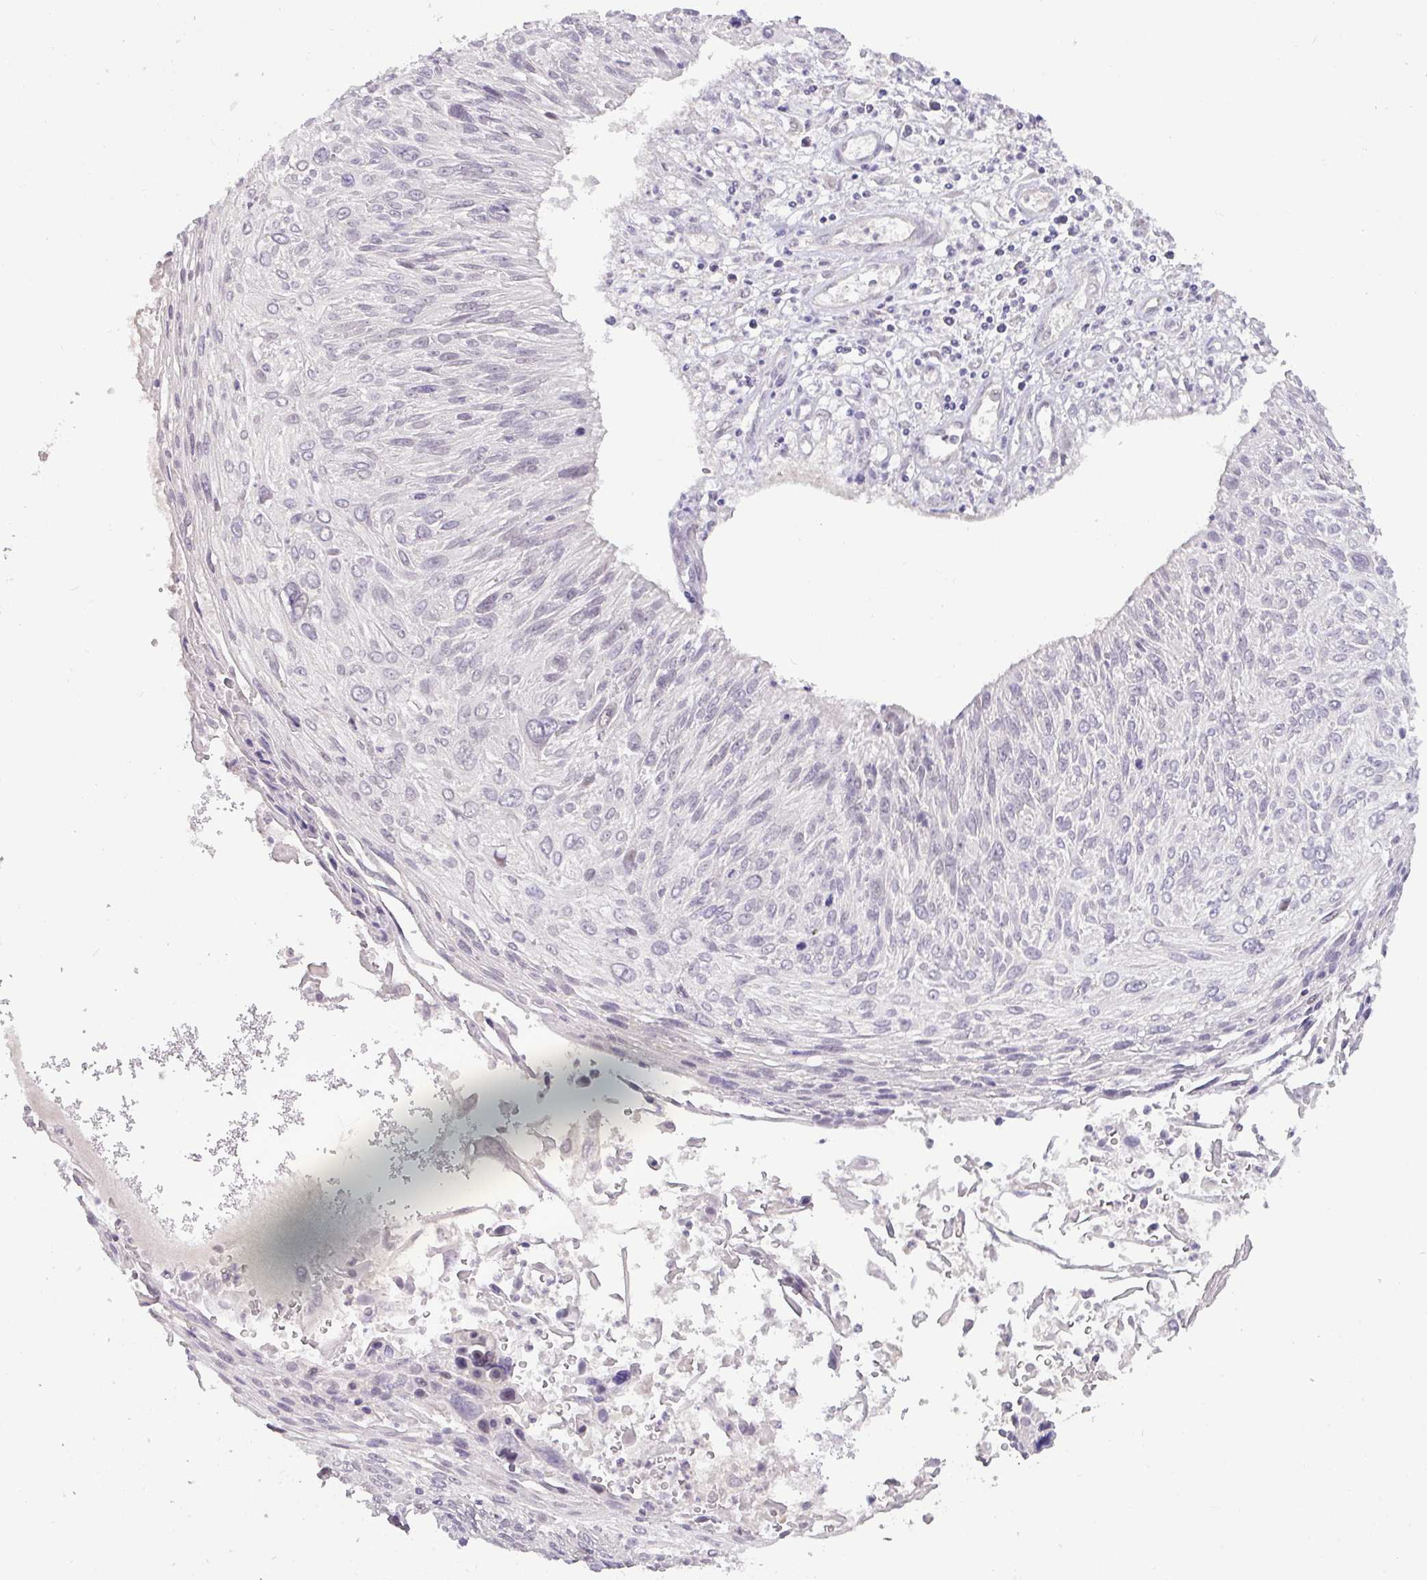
{"staining": {"intensity": "negative", "quantity": "none", "location": "none"}, "tissue": "cervical cancer", "cell_type": "Tumor cells", "image_type": "cancer", "snomed": [{"axis": "morphology", "description": "Squamous cell carcinoma, NOS"}, {"axis": "topography", "description": "Cervix"}], "caption": "Immunohistochemistry (IHC) image of cervical squamous cell carcinoma stained for a protein (brown), which displays no expression in tumor cells.", "gene": "RIPPLY1", "patient": {"sex": "female", "age": 51}}